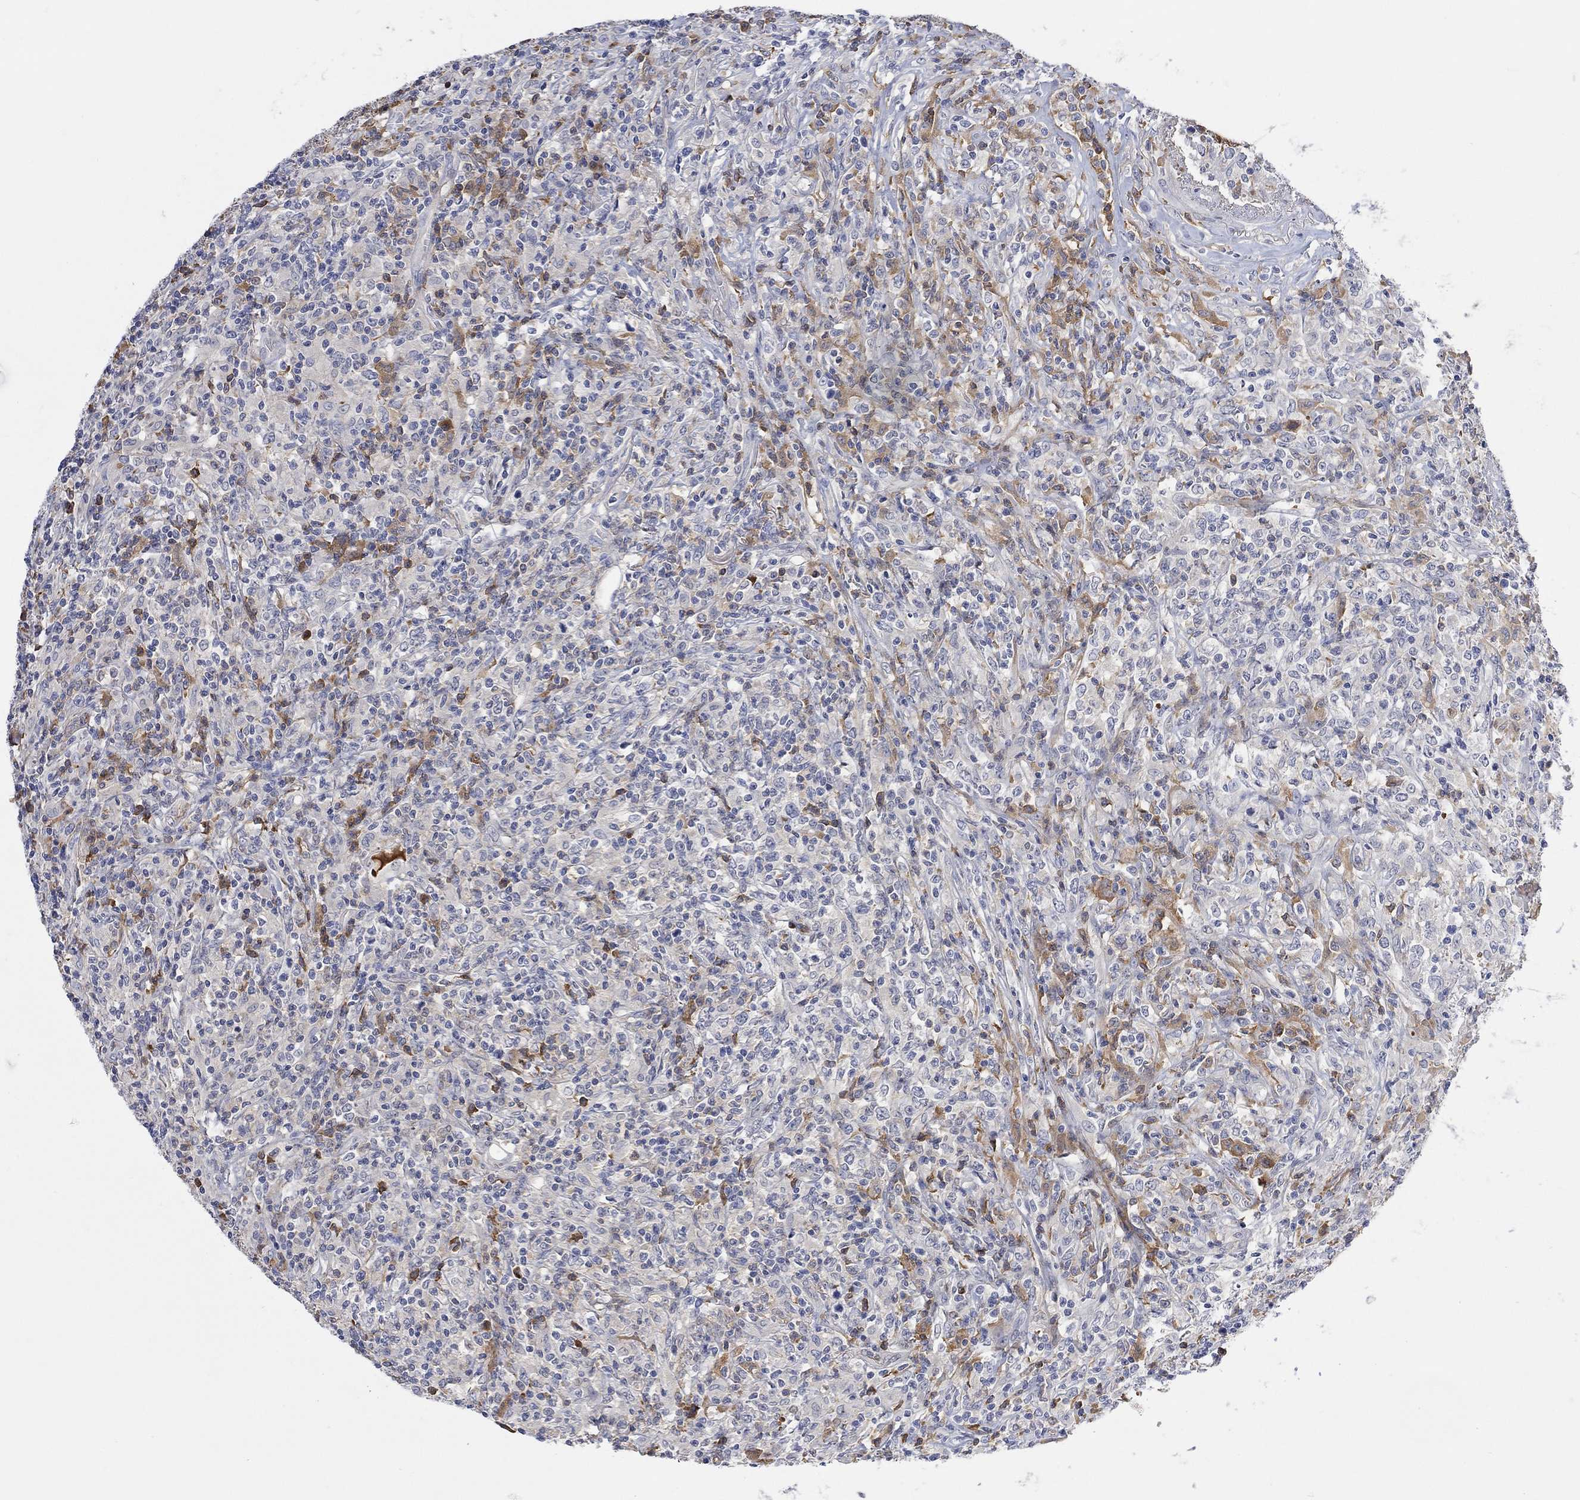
{"staining": {"intensity": "negative", "quantity": "none", "location": "none"}, "tissue": "lymphoma", "cell_type": "Tumor cells", "image_type": "cancer", "snomed": [{"axis": "morphology", "description": "Malignant lymphoma, non-Hodgkin's type, High grade"}, {"axis": "topography", "description": "Lung"}], "caption": "This is a micrograph of immunohistochemistry staining of high-grade malignant lymphoma, non-Hodgkin's type, which shows no staining in tumor cells. (DAB immunohistochemistry visualized using brightfield microscopy, high magnification).", "gene": "MSTN", "patient": {"sex": "male", "age": 79}}